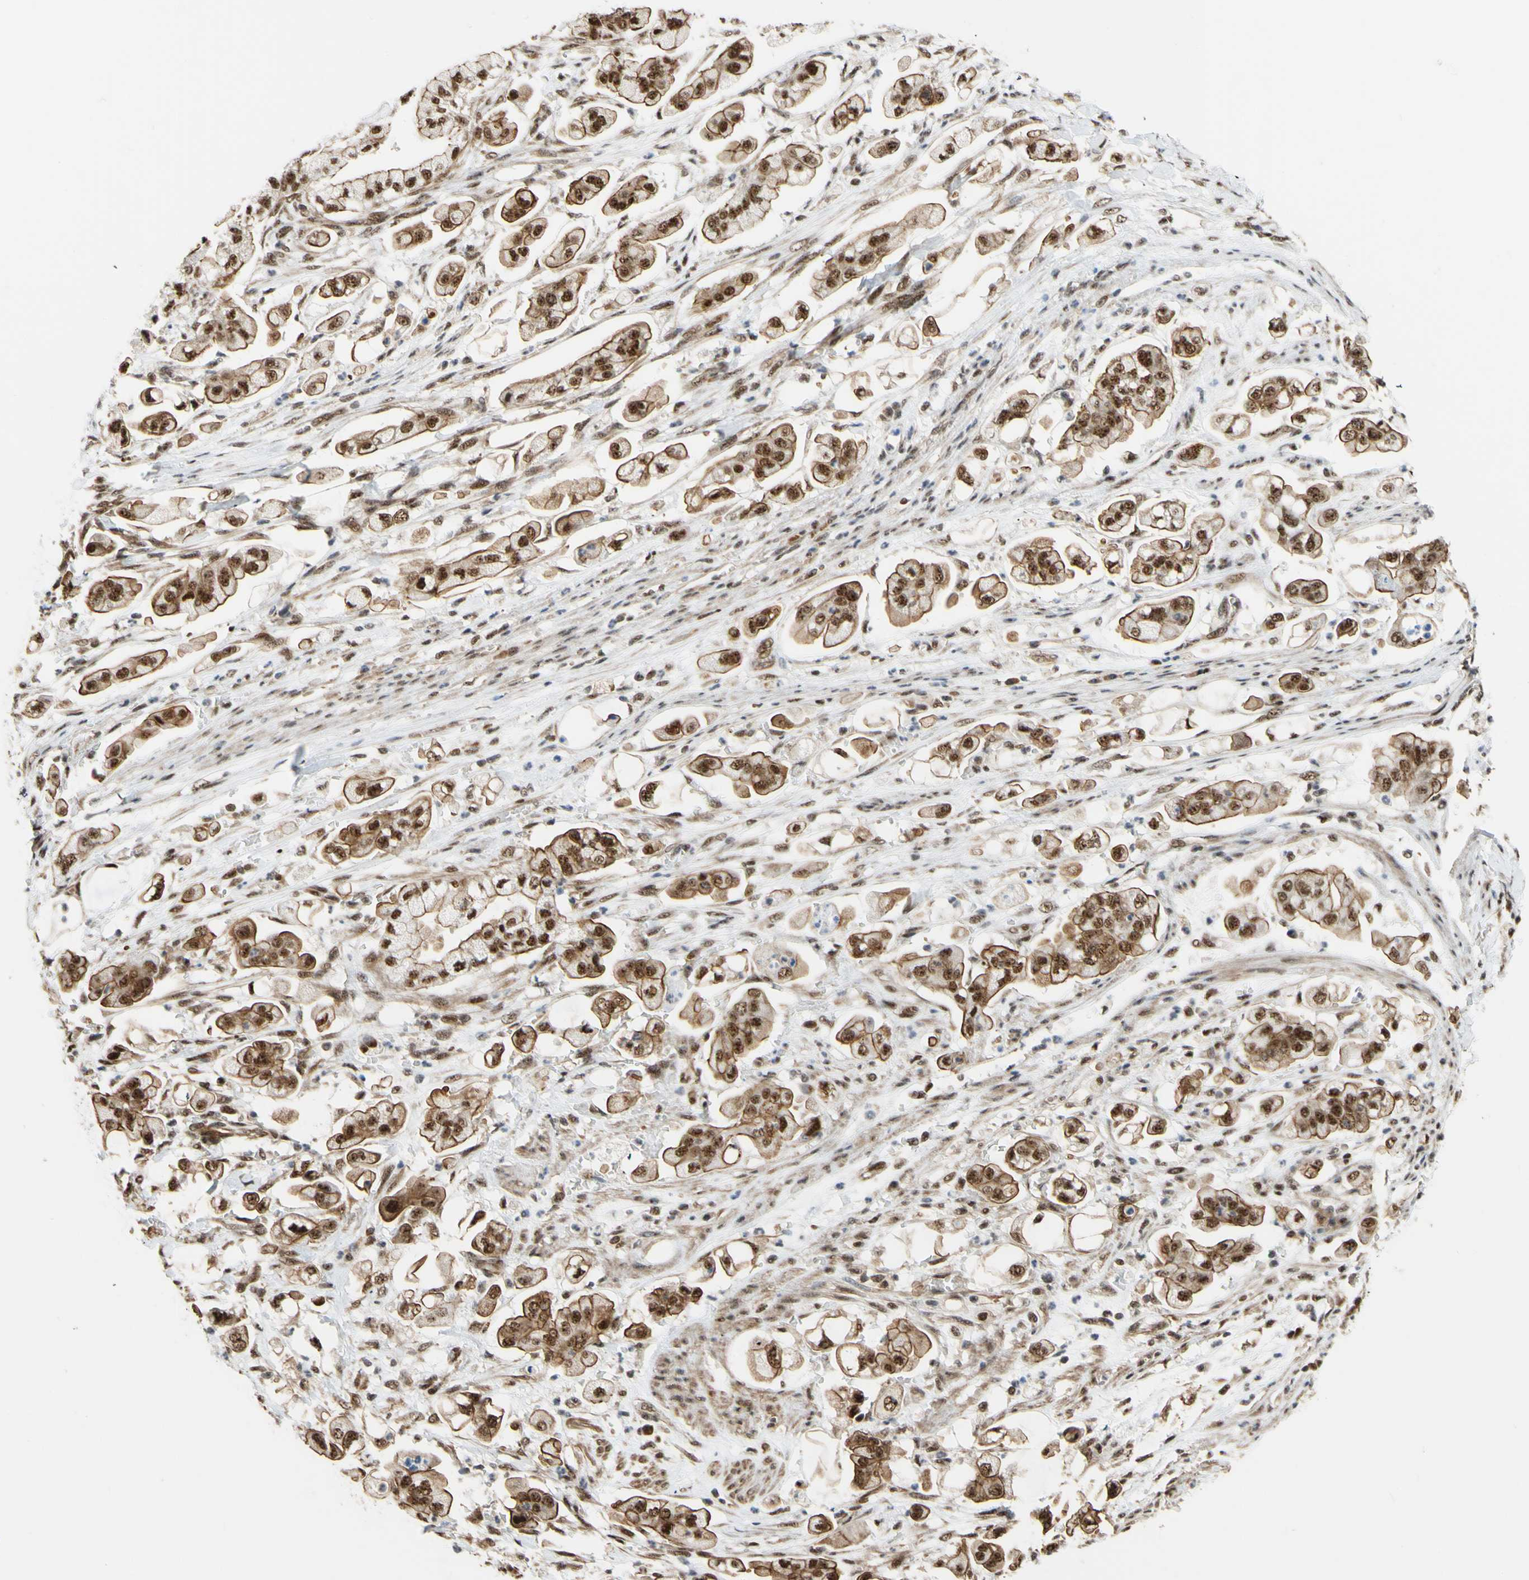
{"staining": {"intensity": "moderate", "quantity": ">75%", "location": "cytoplasmic/membranous,nuclear"}, "tissue": "stomach cancer", "cell_type": "Tumor cells", "image_type": "cancer", "snomed": [{"axis": "morphology", "description": "Adenocarcinoma, NOS"}, {"axis": "topography", "description": "Stomach"}], "caption": "Brown immunohistochemical staining in human adenocarcinoma (stomach) demonstrates moderate cytoplasmic/membranous and nuclear expression in about >75% of tumor cells. (DAB (3,3'-diaminobenzidine) IHC, brown staining for protein, blue staining for nuclei).", "gene": "SAP18", "patient": {"sex": "male", "age": 62}}